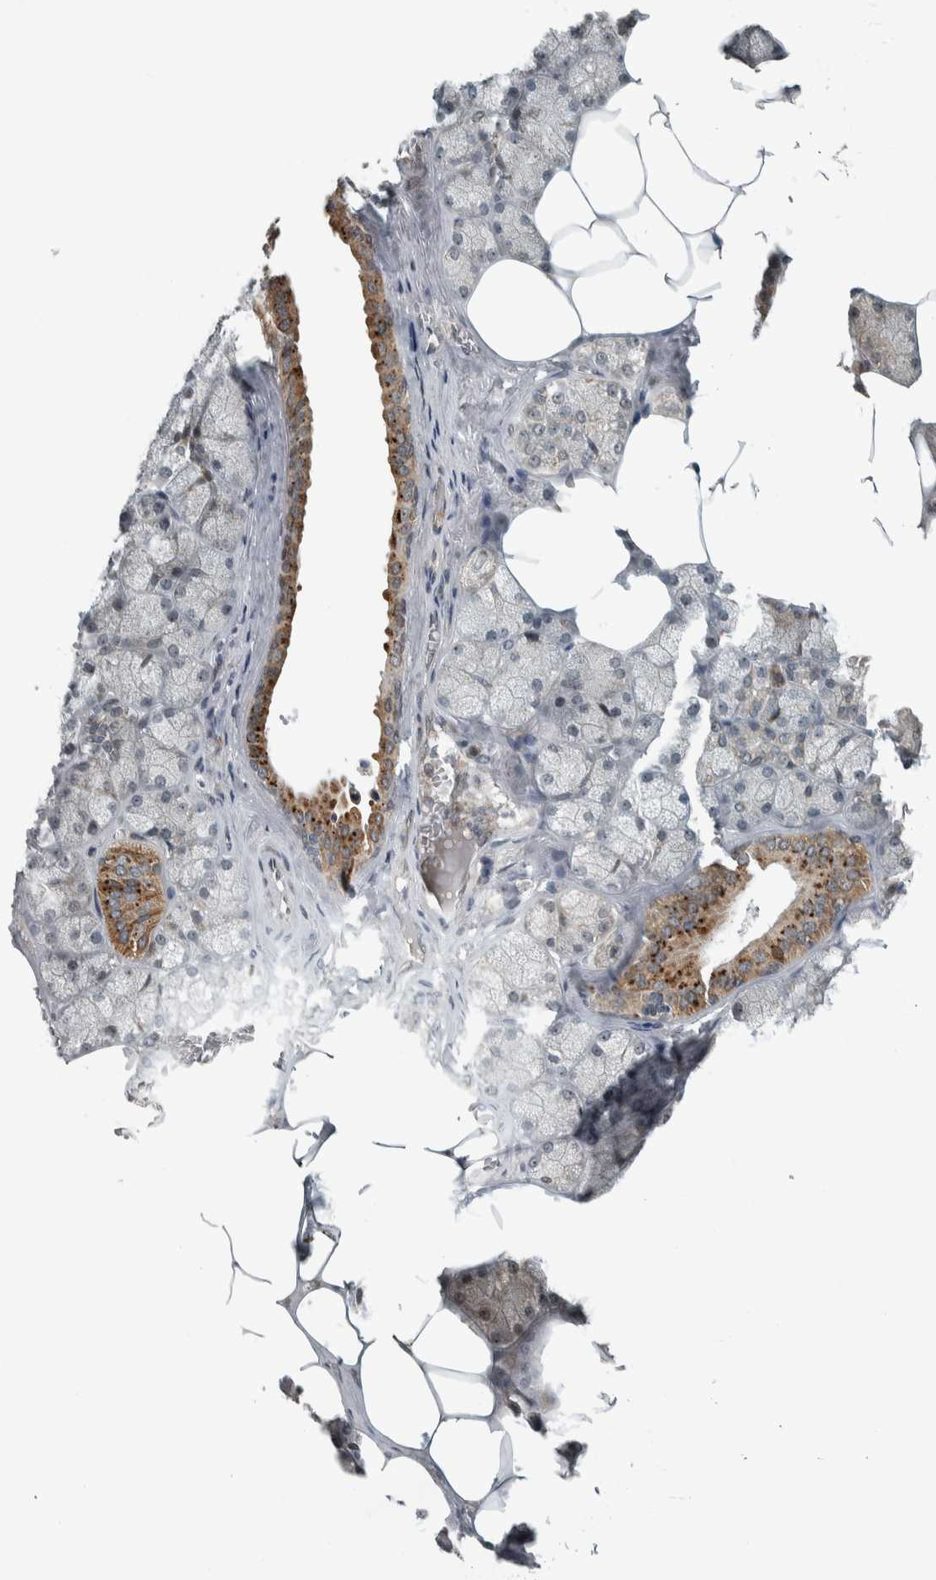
{"staining": {"intensity": "moderate", "quantity": "25%-75%", "location": "cytoplasmic/membranous"}, "tissue": "salivary gland", "cell_type": "Glandular cells", "image_type": "normal", "snomed": [{"axis": "morphology", "description": "Normal tissue, NOS"}, {"axis": "topography", "description": "Salivary gland"}], "caption": "Immunohistochemistry histopathology image of unremarkable human salivary gland stained for a protein (brown), which shows medium levels of moderate cytoplasmic/membranous expression in about 25%-75% of glandular cells.", "gene": "XPO5", "patient": {"sex": "male", "age": 62}}